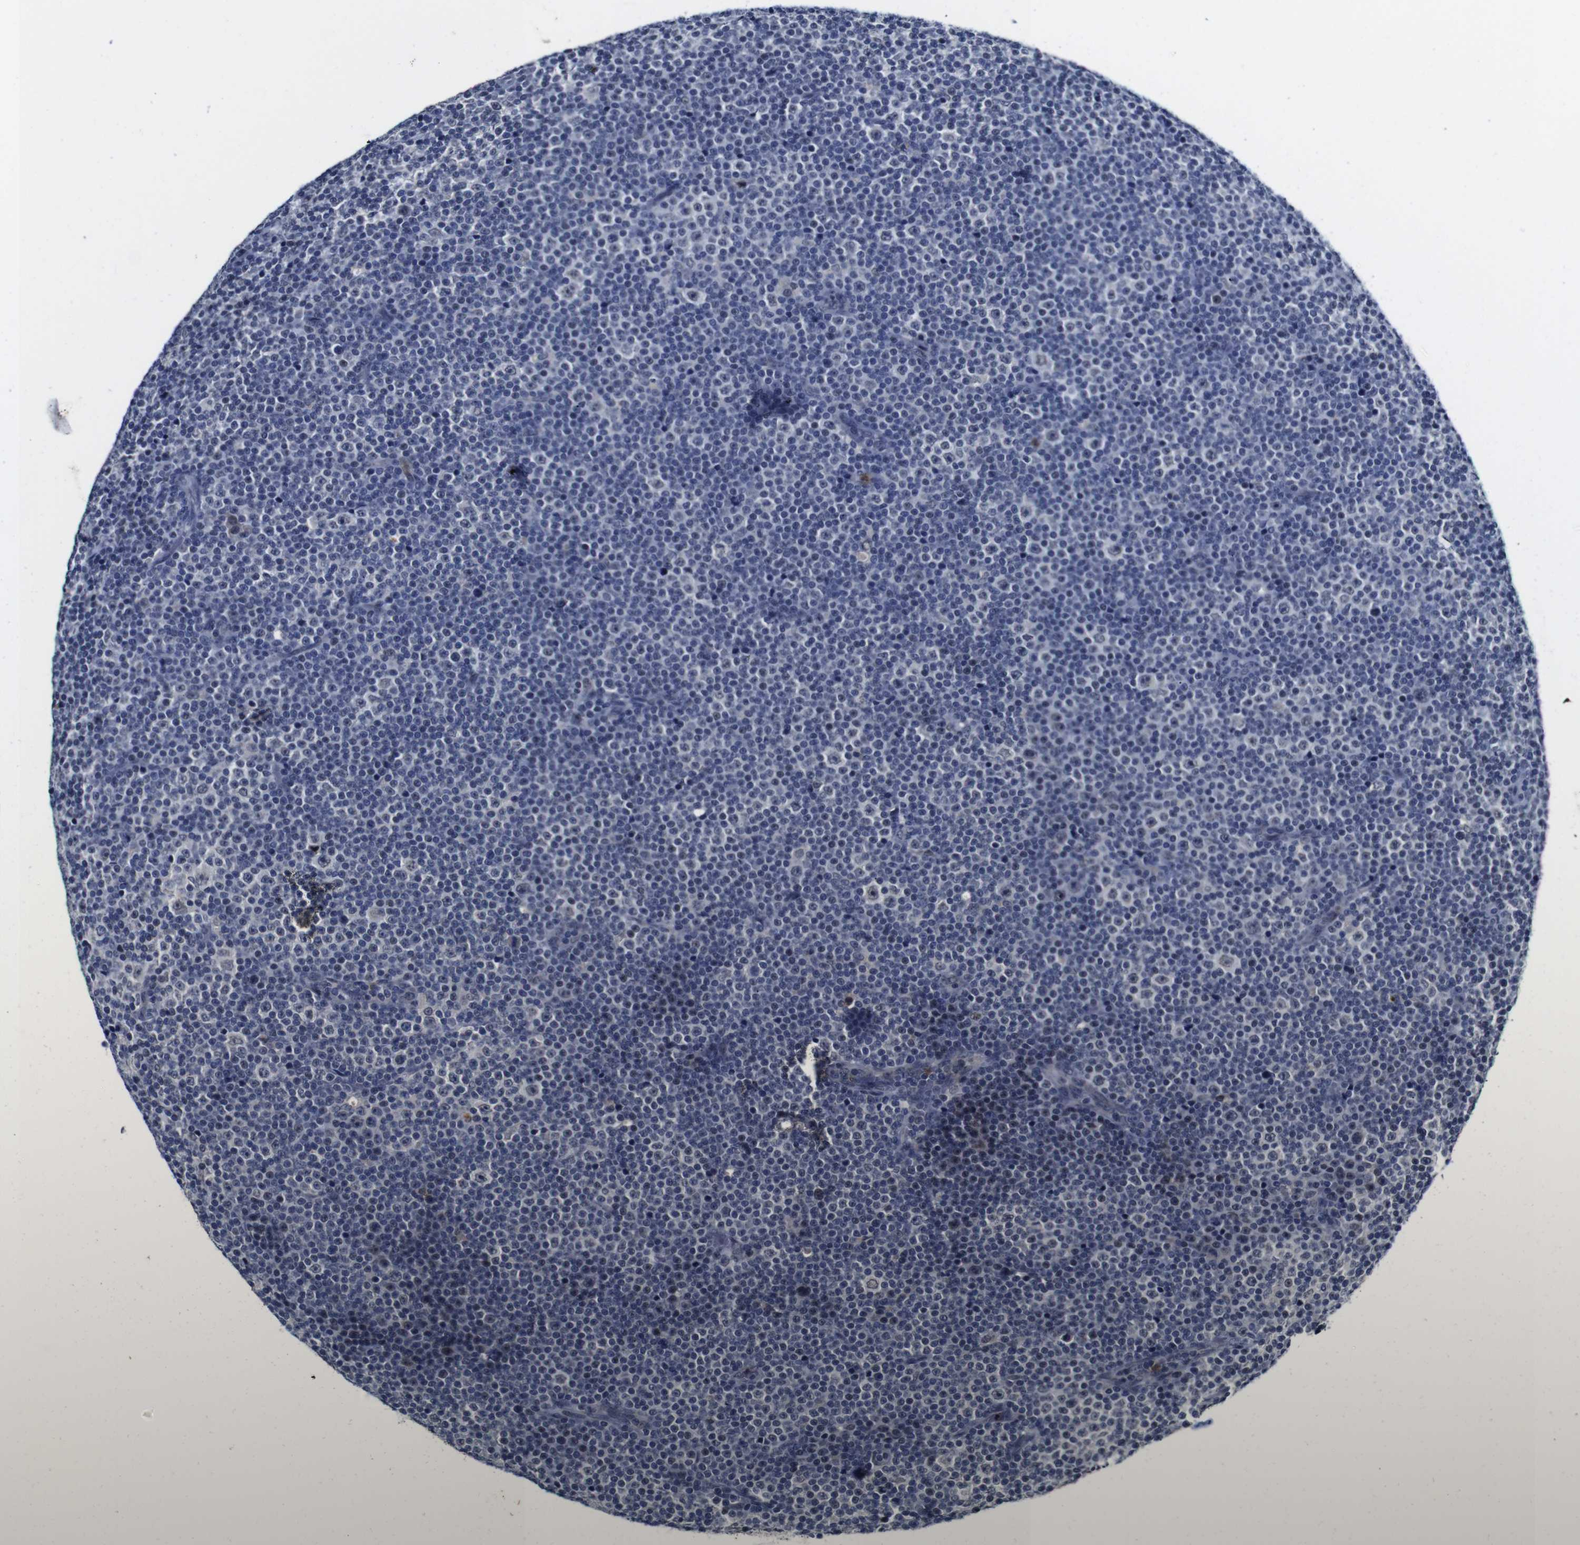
{"staining": {"intensity": "negative", "quantity": "none", "location": "none"}, "tissue": "lymphoma", "cell_type": "Tumor cells", "image_type": "cancer", "snomed": [{"axis": "morphology", "description": "Malignant lymphoma, non-Hodgkin's type, Low grade"}, {"axis": "topography", "description": "Lymph node"}], "caption": "Protein analysis of low-grade malignant lymphoma, non-Hodgkin's type demonstrates no significant expression in tumor cells. Nuclei are stained in blue.", "gene": "NTRK3", "patient": {"sex": "female", "age": 67}}